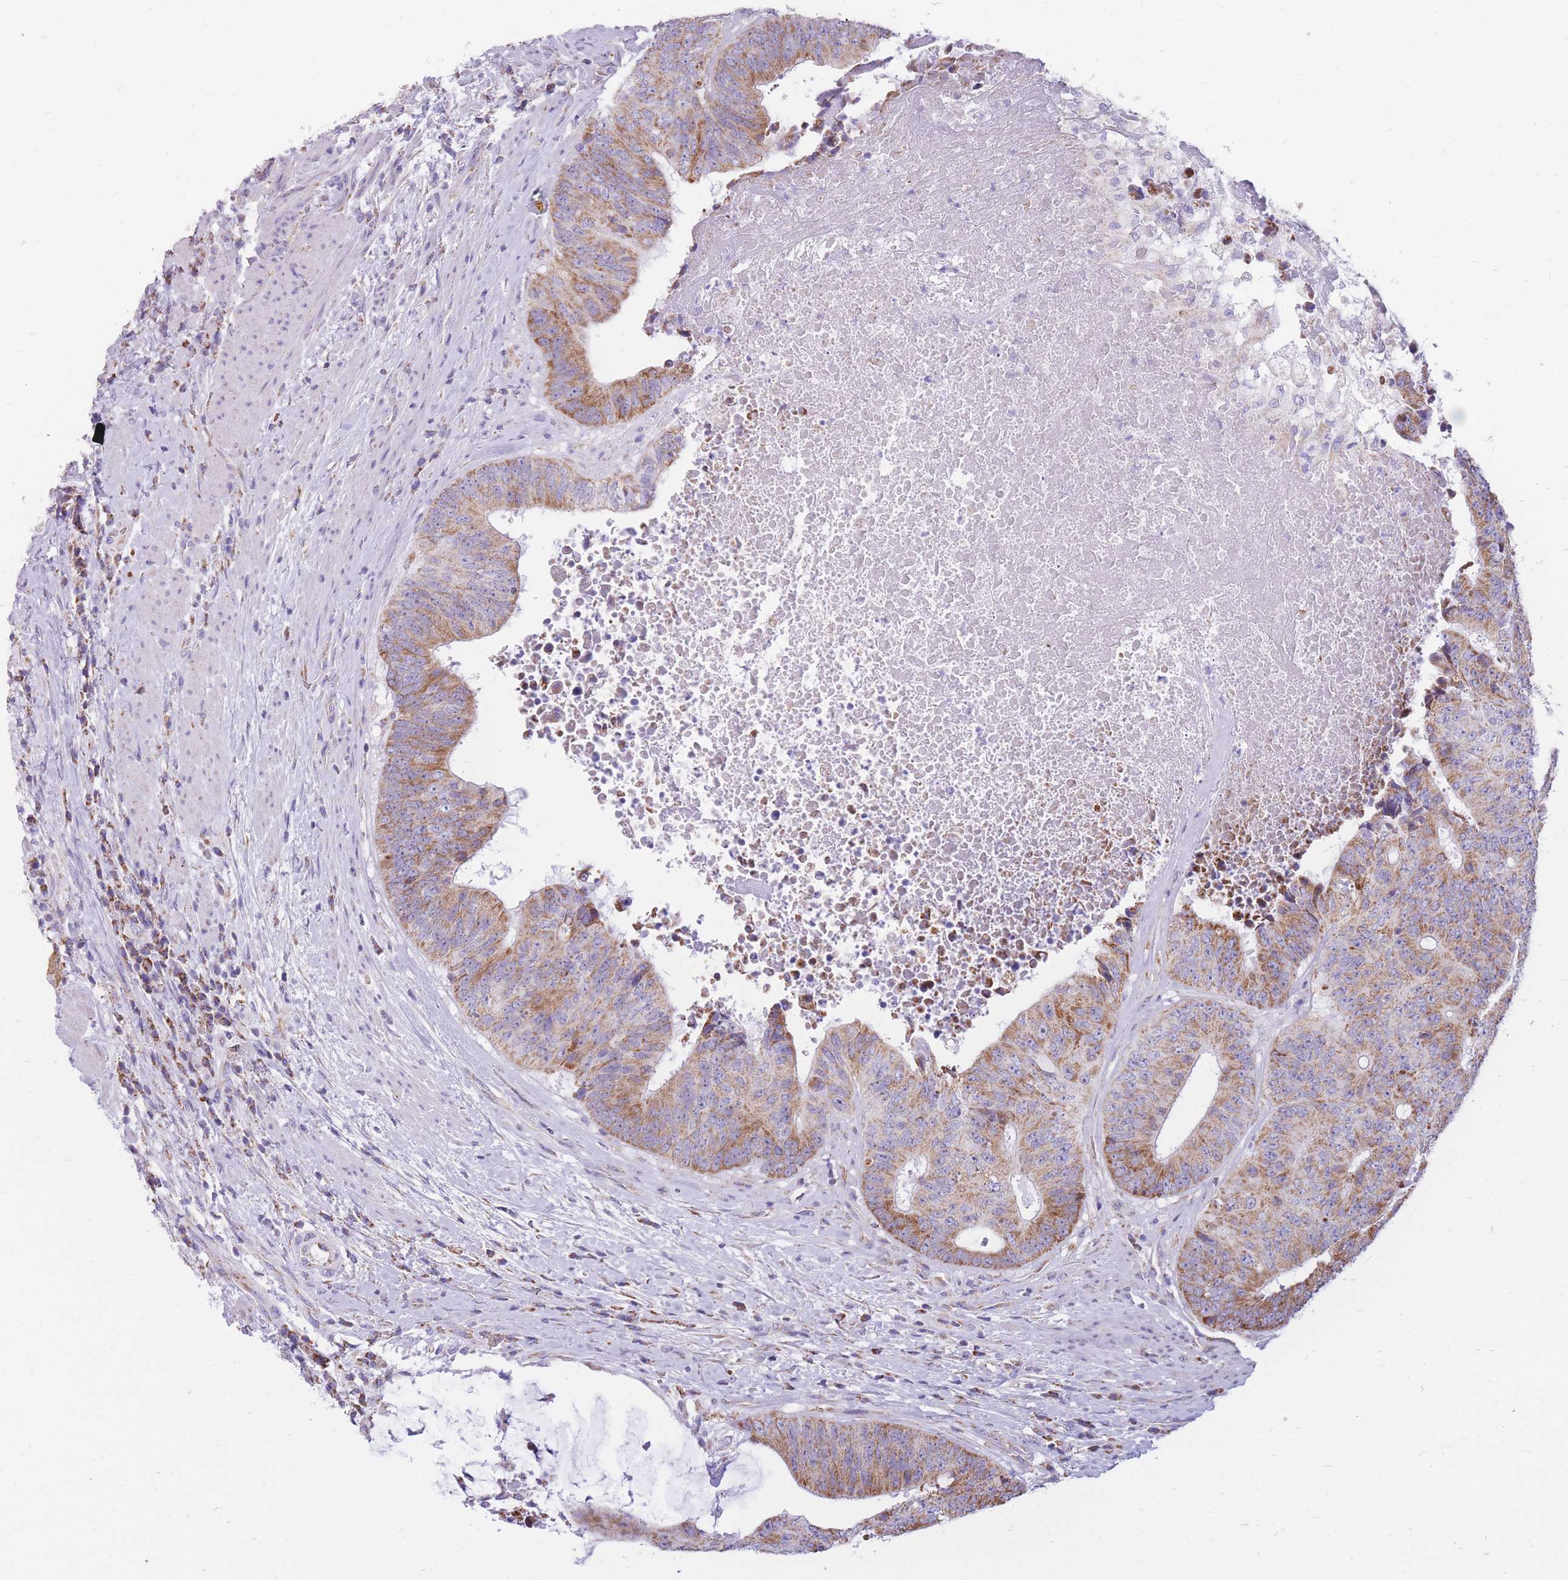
{"staining": {"intensity": "moderate", "quantity": ">75%", "location": "cytoplasmic/membranous"}, "tissue": "colorectal cancer", "cell_type": "Tumor cells", "image_type": "cancer", "snomed": [{"axis": "morphology", "description": "Adenocarcinoma, NOS"}, {"axis": "topography", "description": "Rectum"}], "caption": "Moderate cytoplasmic/membranous staining is seen in approximately >75% of tumor cells in colorectal cancer (adenocarcinoma). (DAB (3,3'-diaminobenzidine) = brown stain, brightfield microscopy at high magnification).", "gene": "PCSK1", "patient": {"sex": "male", "age": 72}}